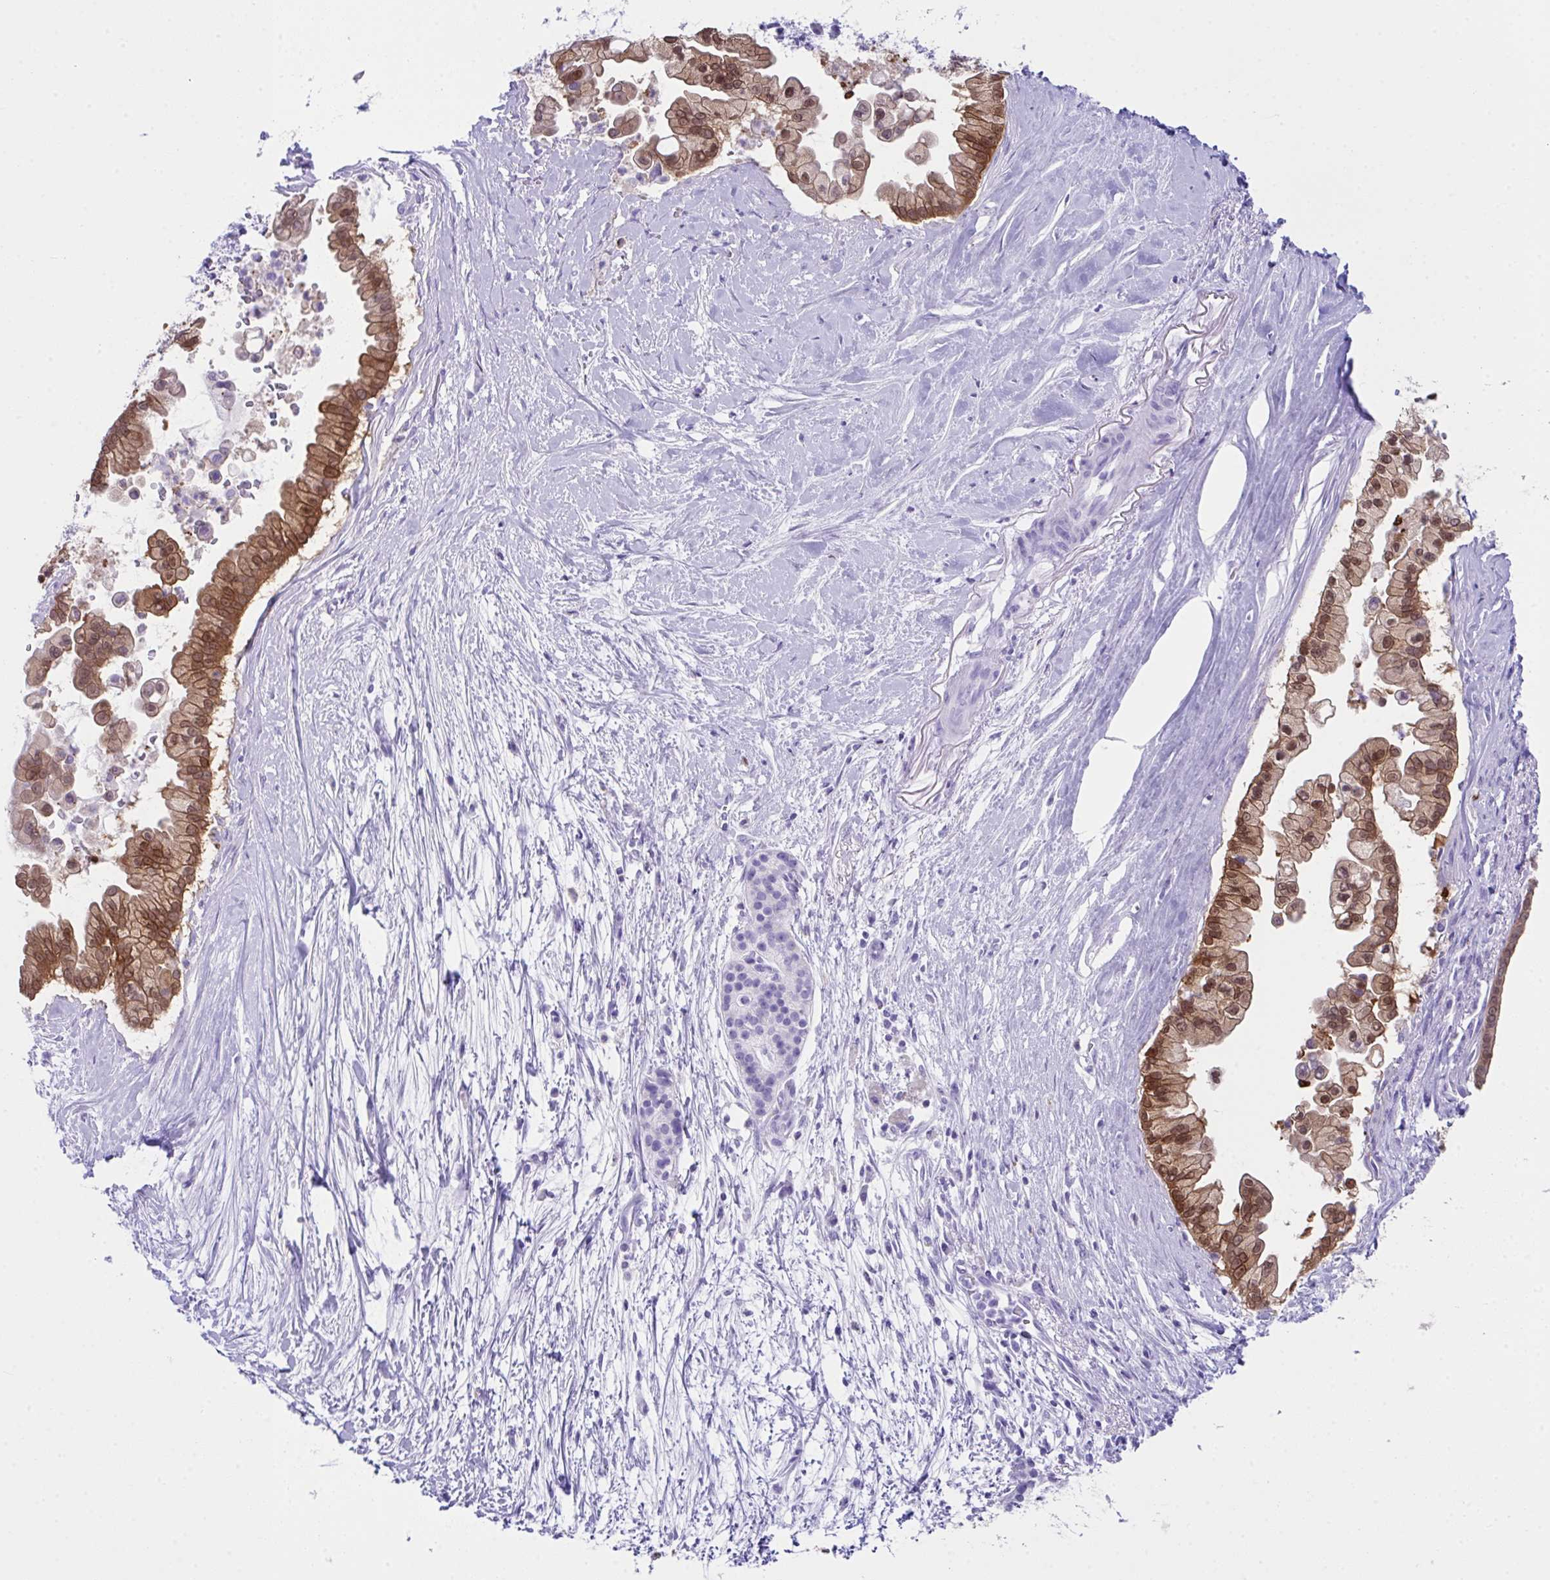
{"staining": {"intensity": "moderate", "quantity": ">75%", "location": "cytoplasmic/membranous,nuclear"}, "tissue": "pancreatic cancer", "cell_type": "Tumor cells", "image_type": "cancer", "snomed": [{"axis": "morphology", "description": "Adenocarcinoma, NOS"}, {"axis": "topography", "description": "Pancreas"}], "caption": "Adenocarcinoma (pancreatic) stained for a protein (brown) displays moderate cytoplasmic/membranous and nuclear positive staining in approximately >75% of tumor cells.", "gene": "LGALS4", "patient": {"sex": "female", "age": 69}}